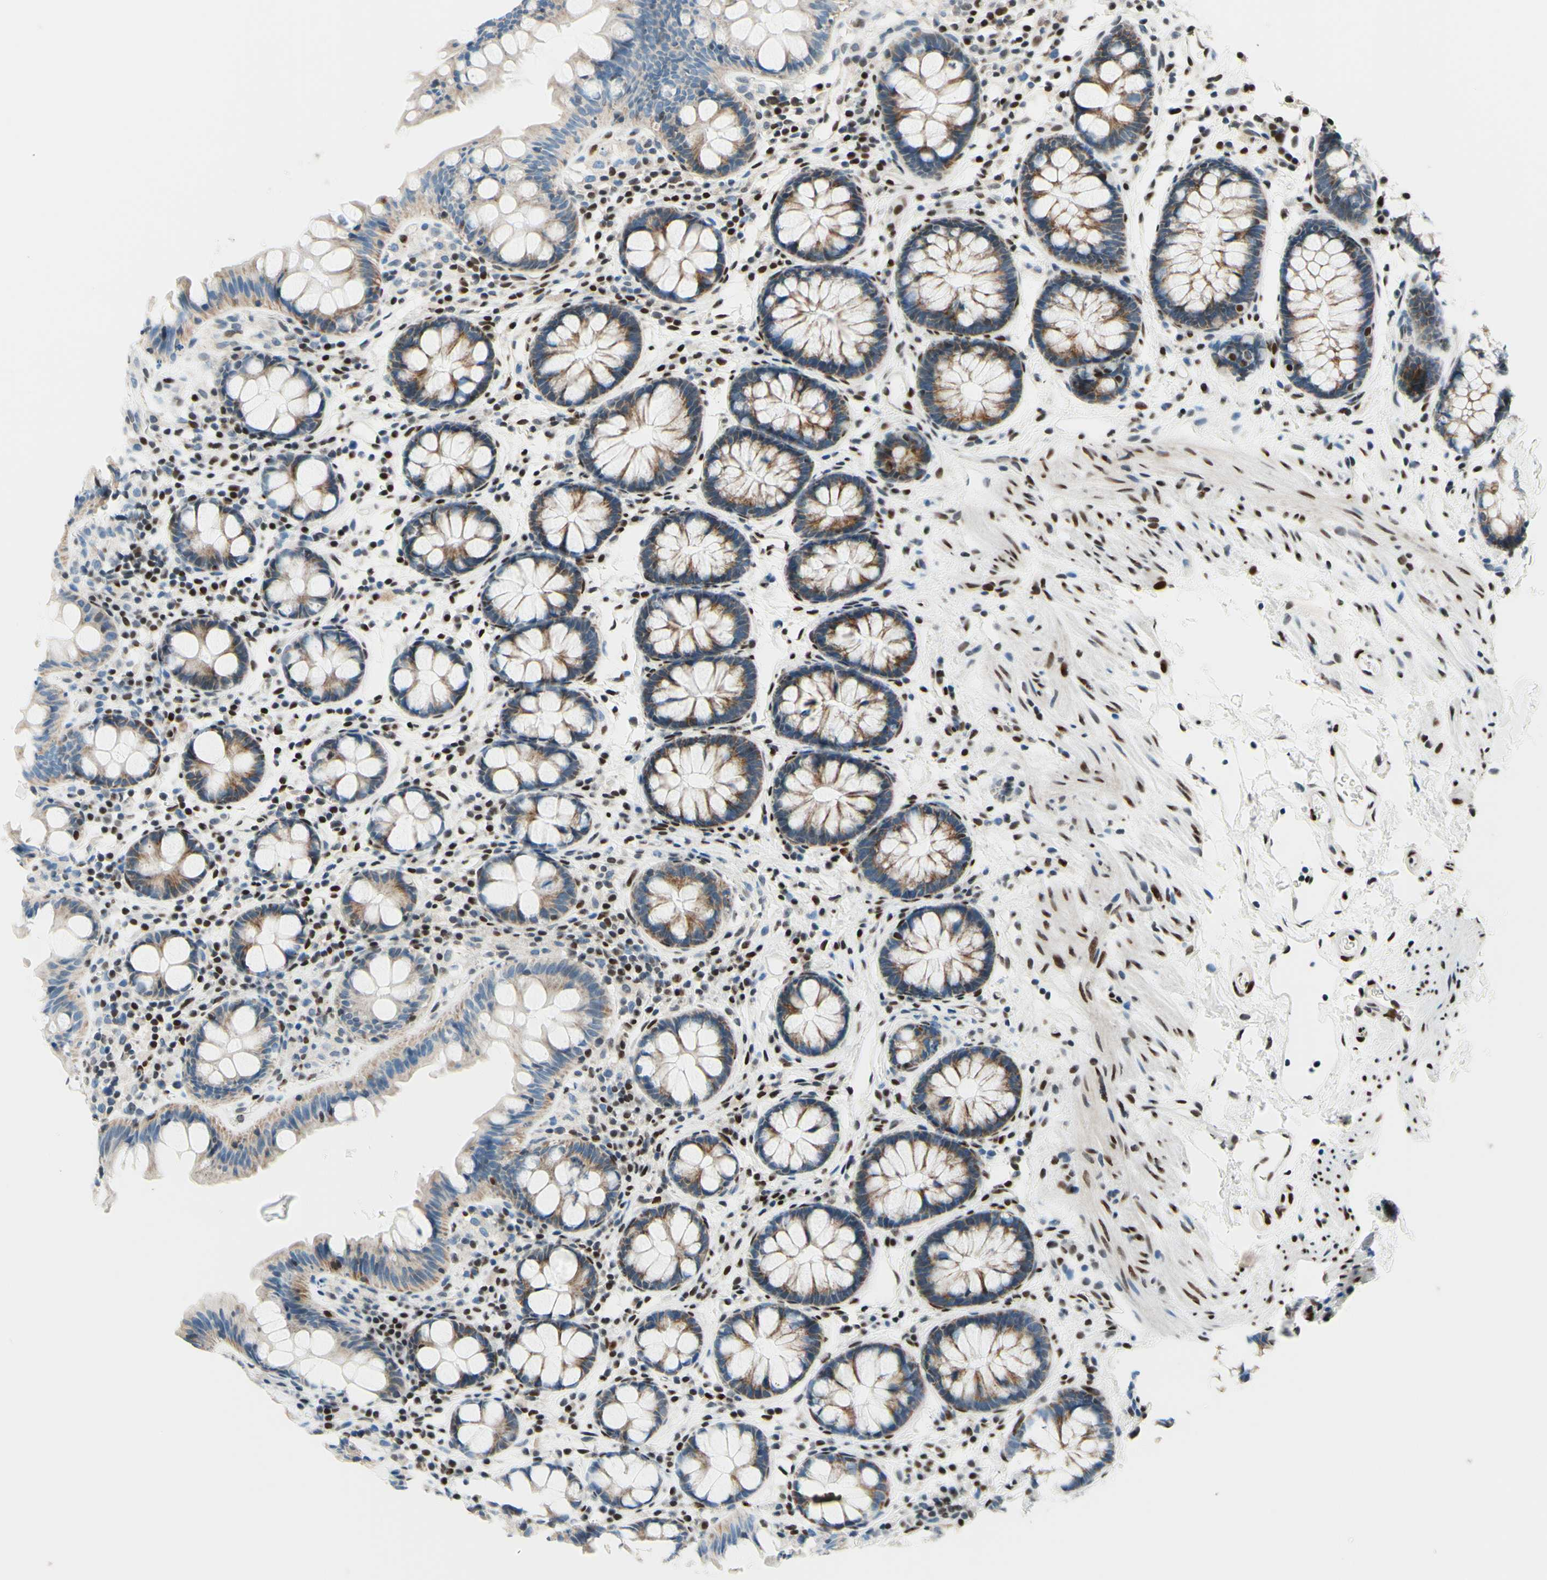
{"staining": {"intensity": "strong", "quantity": ">75%", "location": "nuclear"}, "tissue": "colon", "cell_type": "Endothelial cells", "image_type": "normal", "snomed": [{"axis": "morphology", "description": "Normal tissue, NOS"}, {"axis": "topography", "description": "Colon"}], "caption": "Protein analysis of unremarkable colon displays strong nuclear staining in approximately >75% of endothelial cells.", "gene": "CBX7", "patient": {"sex": "female", "age": 80}}